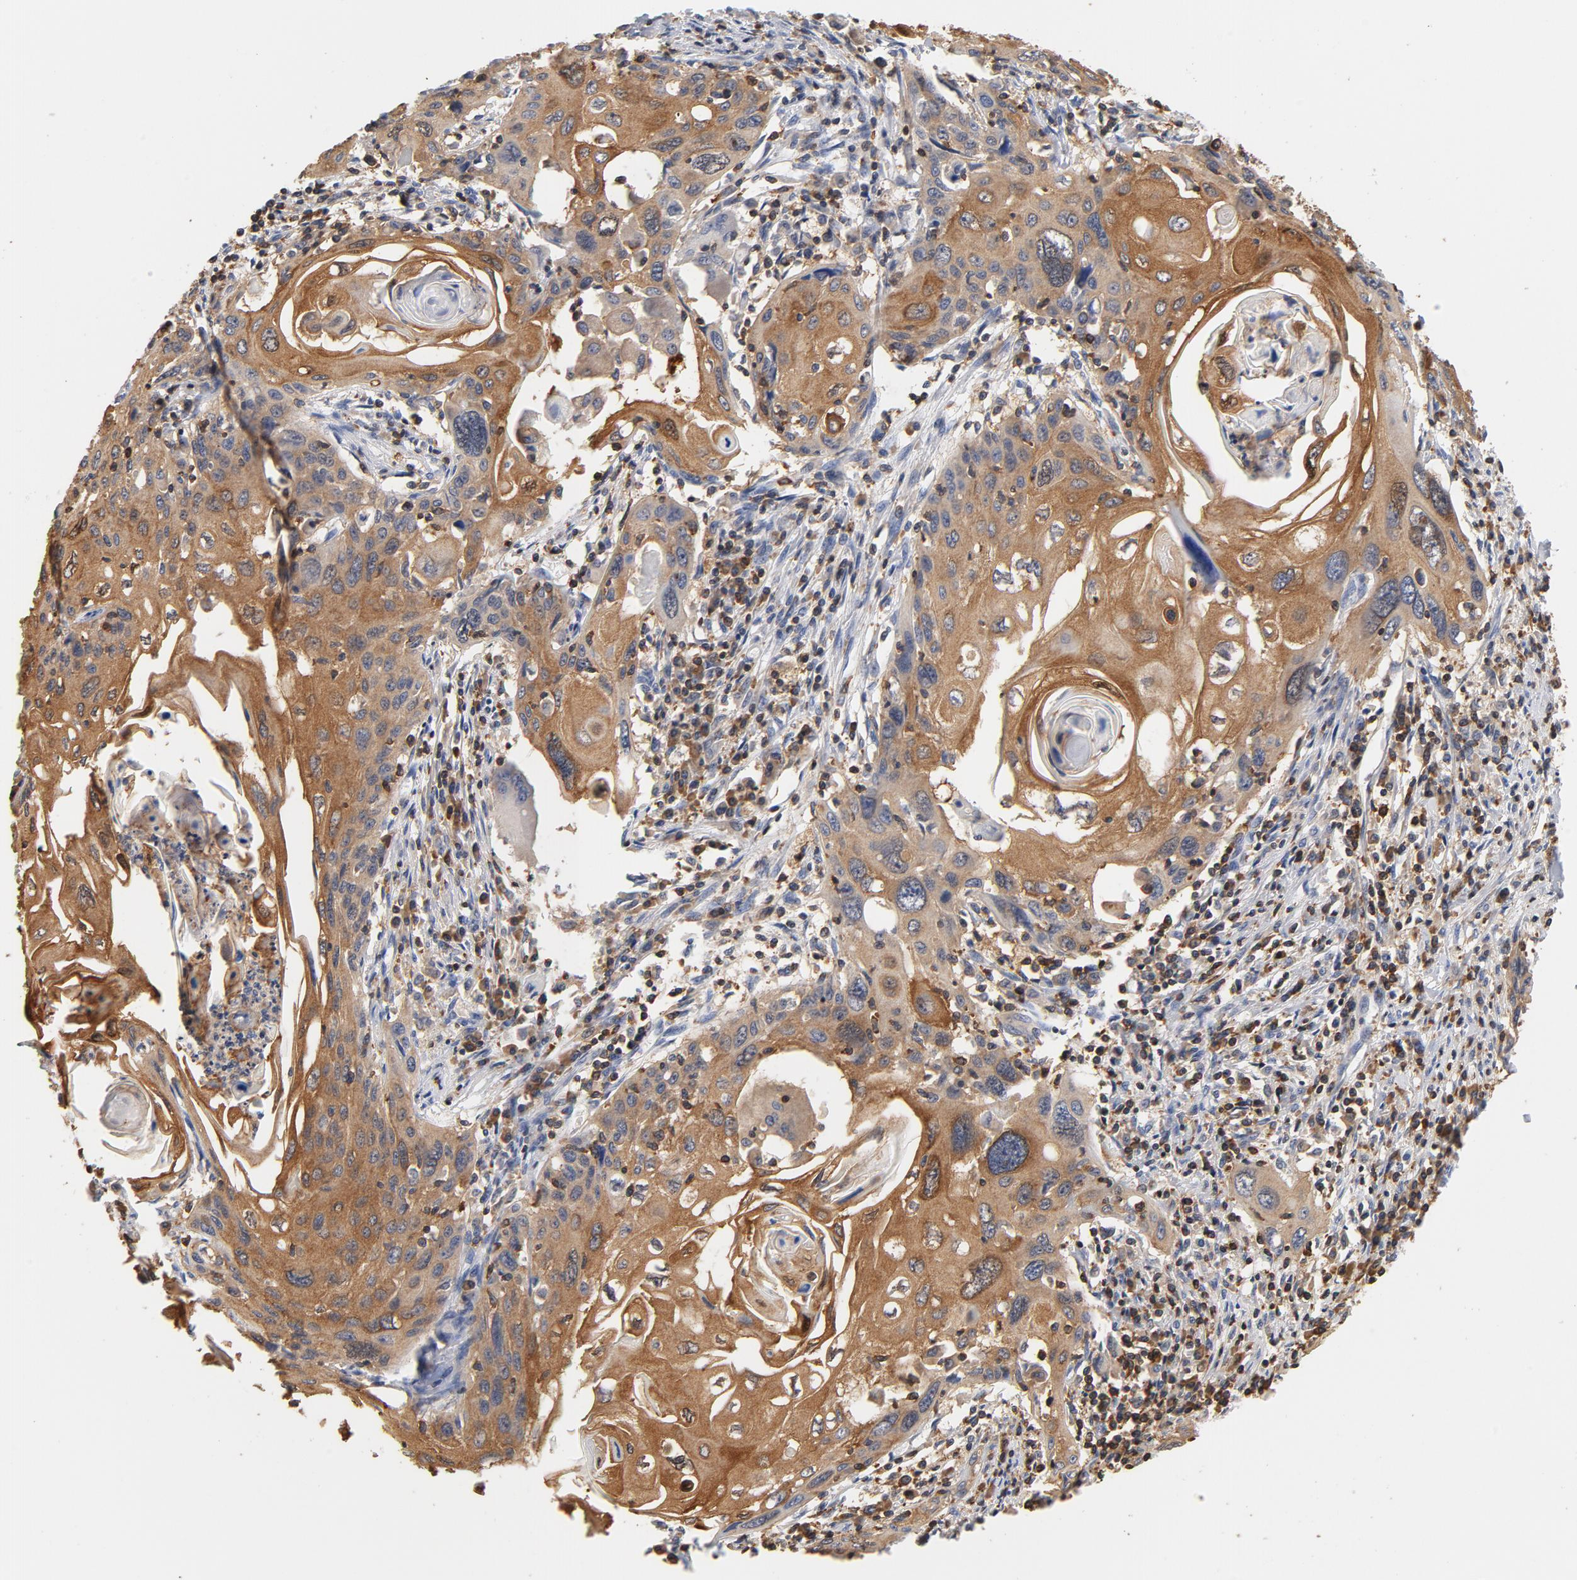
{"staining": {"intensity": "moderate", "quantity": ">75%", "location": "cytoplasmic/membranous"}, "tissue": "cervical cancer", "cell_type": "Tumor cells", "image_type": "cancer", "snomed": [{"axis": "morphology", "description": "Squamous cell carcinoma, NOS"}, {"axis": "topography", "description": "Cervix"}], "caption": "Protein analysis of cervical squamous cell carcinoma tissue exhibits moderate cytoplasmic/membranous expression in about >75% of tumor cells. The protein of interest is stained brown, and the nuclei are stained in blue (DAB (3,3'-diaminobenzidine) IHC with brightfield microscopy, high magnification).", "gene": "EZR", "patient": {"sex": "female", "age": 54}}